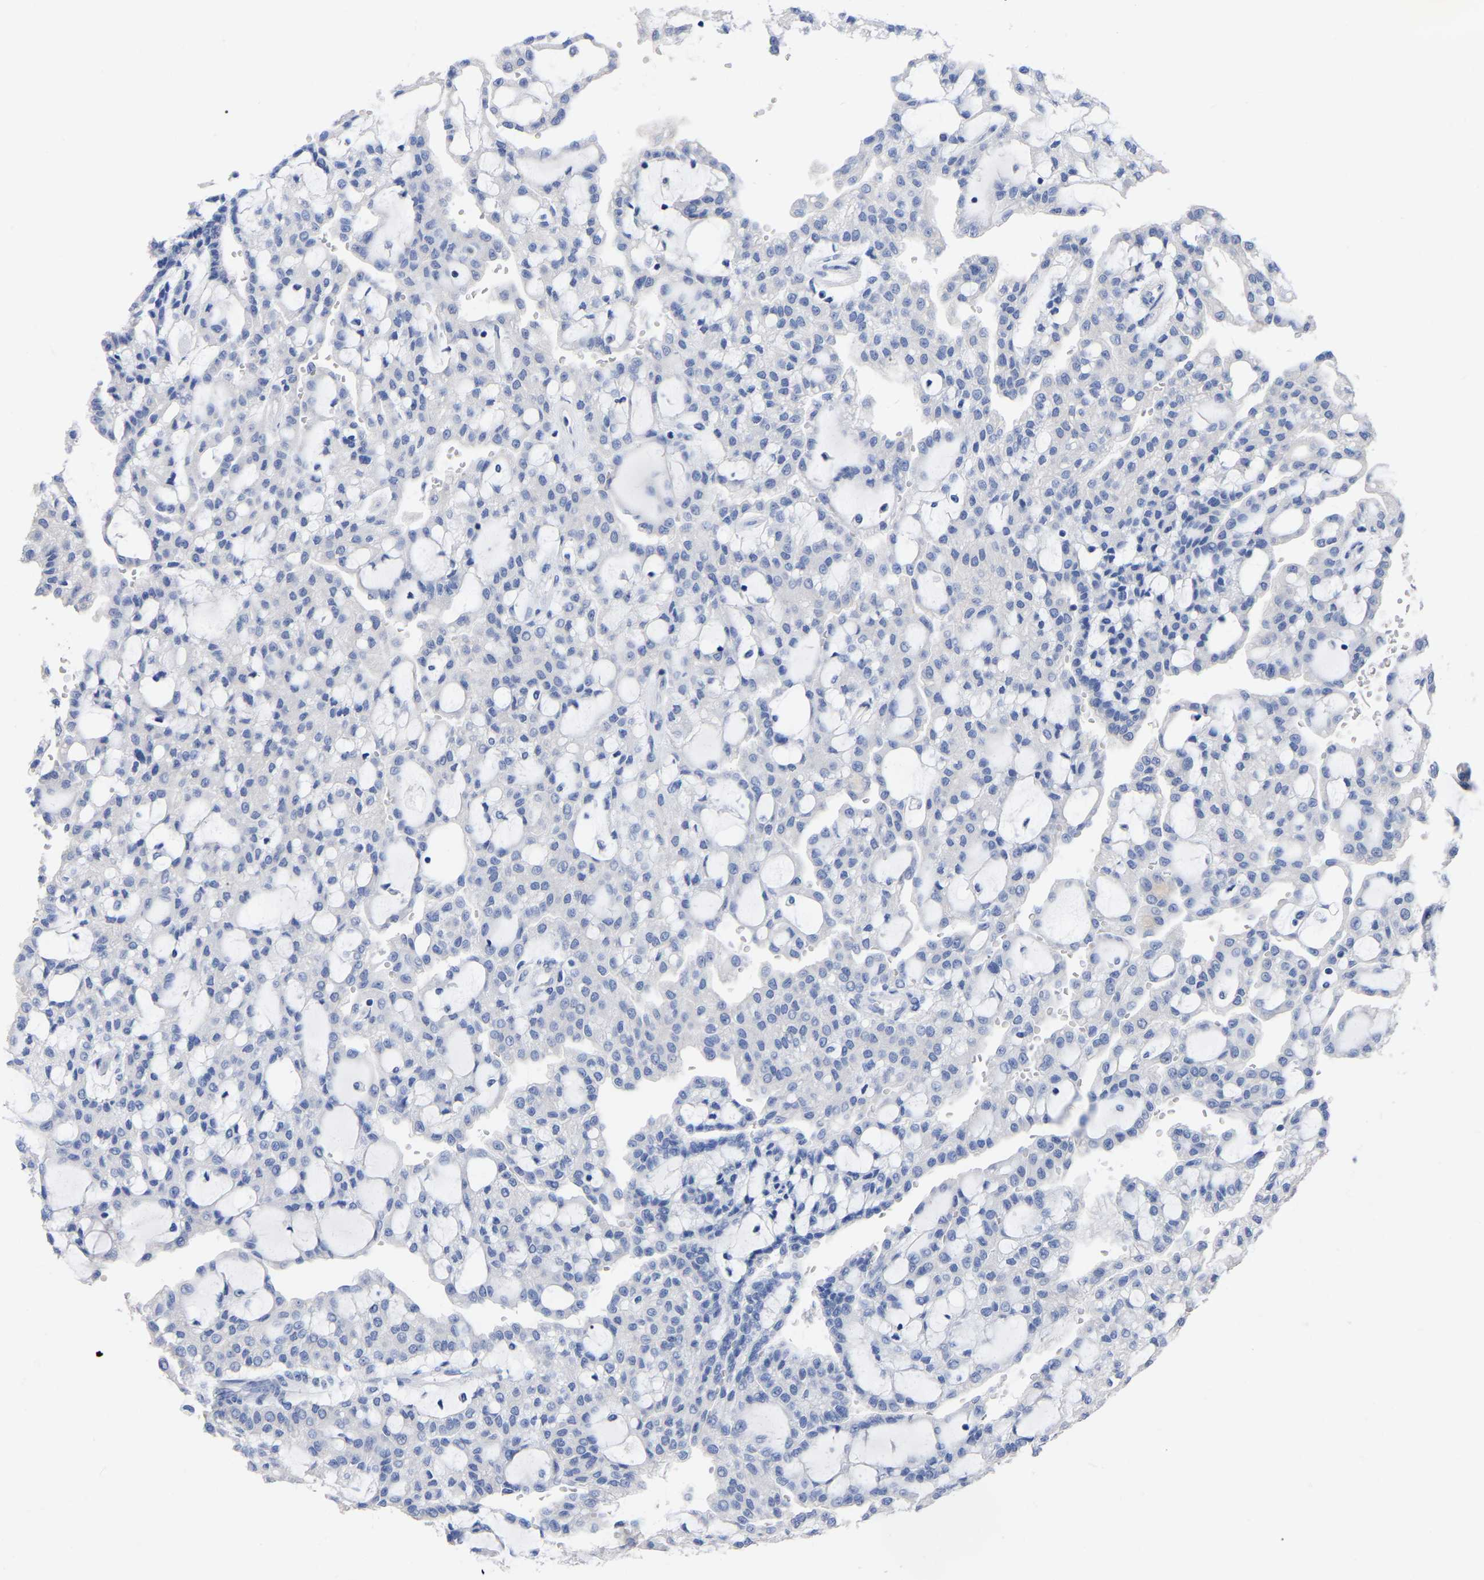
{"staining": {"intensity": "negative", "quantity": "none", "location": "none"}, "tissue": "renal cancer", "cell_type": "Tumor cells", "image_type": "cancer", "snomed": [{"axis": "morphology", "description": "Adenocarcinoma, NOS"}, {"axis": "topography", "description": "Kidney"}], "caption": "Immunohistochemistry (IHC) of human adenocarcinoma (renal) displays no expression in tumor cells.", "gene": "ANXA13", "patient": {"sex": "male", "age": 63}}